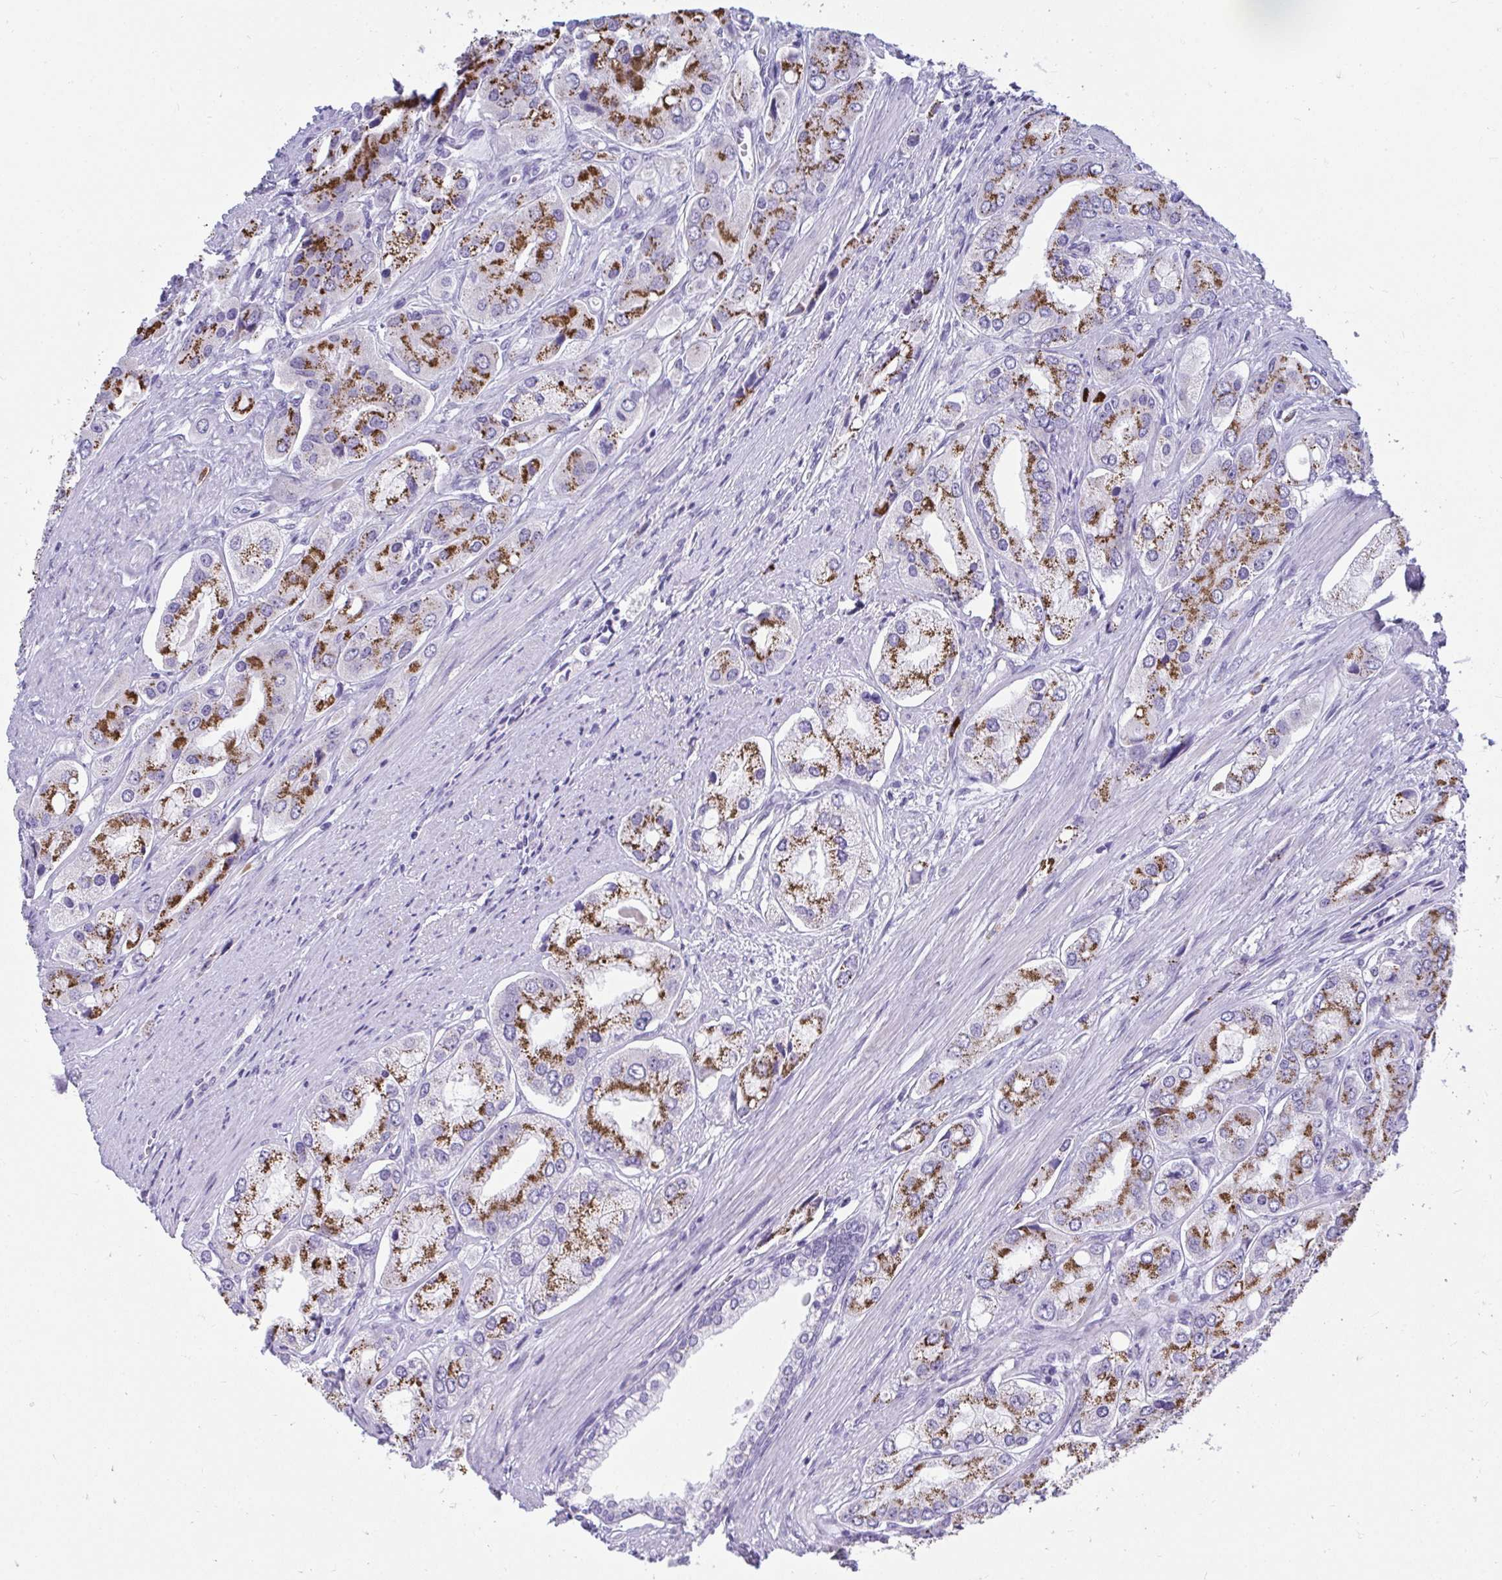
{"staining": {"intensity": "strong", "quantity": ">75%", "location": "cytoplasmic/membranous"}, "tissue": "prostate cancer", "cell_type": "Tumor cells", "image_type": "cancer", "snomed": [{"axis": "morphology", "description": "Adenocarcinoma, Low grade"}, {"axis": "topography", "description": "Prostate"}], "caption": "Protein expression analysis of human prostate cancer (low-grade adenocarcinoma) reveals strong cytoplasmic/membranous positivity in about >75% of tumor cells.", "gene": "TSBP1", "patient": {"sex": "male", "age": 69}}